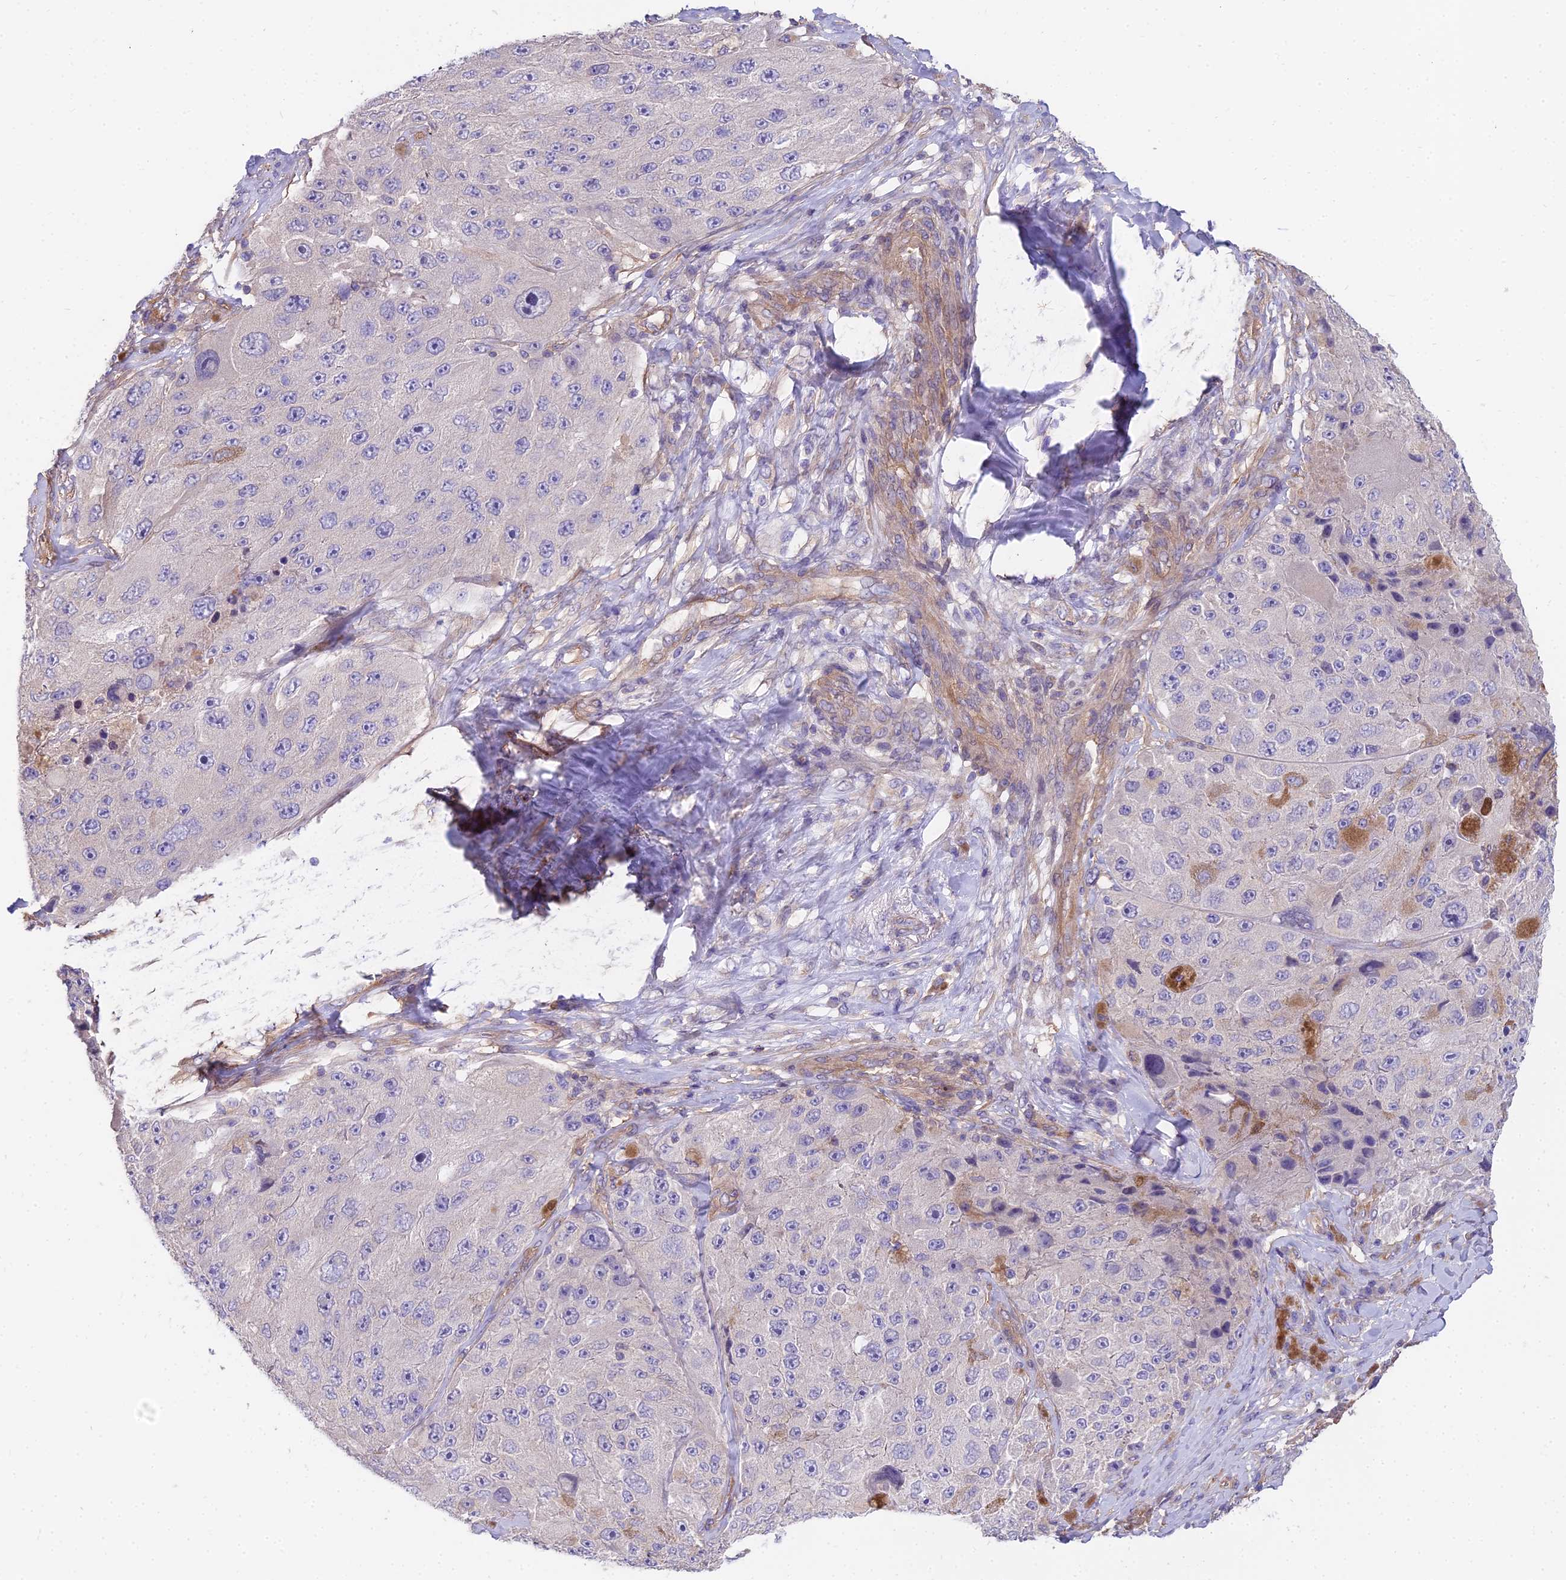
{"staining": {"intensity": "negative", "quantity": "none", "location": "none"}, "tissue": "melanoma", "cell_type": "Tumor cells", "image_type": "cancer", "snomed": [{"axis": "morphology", "description": "Malignant melanoma, Metastatic site"}, {"axis": "topography", "description": "Lymph node"}], "caption": "Immunohistochemistry (IHC) micrograph of neoplastic tissue: human melanoma stained with DAB (3,3'-diaminobenzidine) reveals no significant protein staining in tumor cells. The staining was performed using DAB to visualize the protein expression in brown, while the nuclei were stained in blue with hematoxylin (Magnification: 20x).", "gene": "HLA-DOA", "patient": {"sex": "male", "age": 62}}